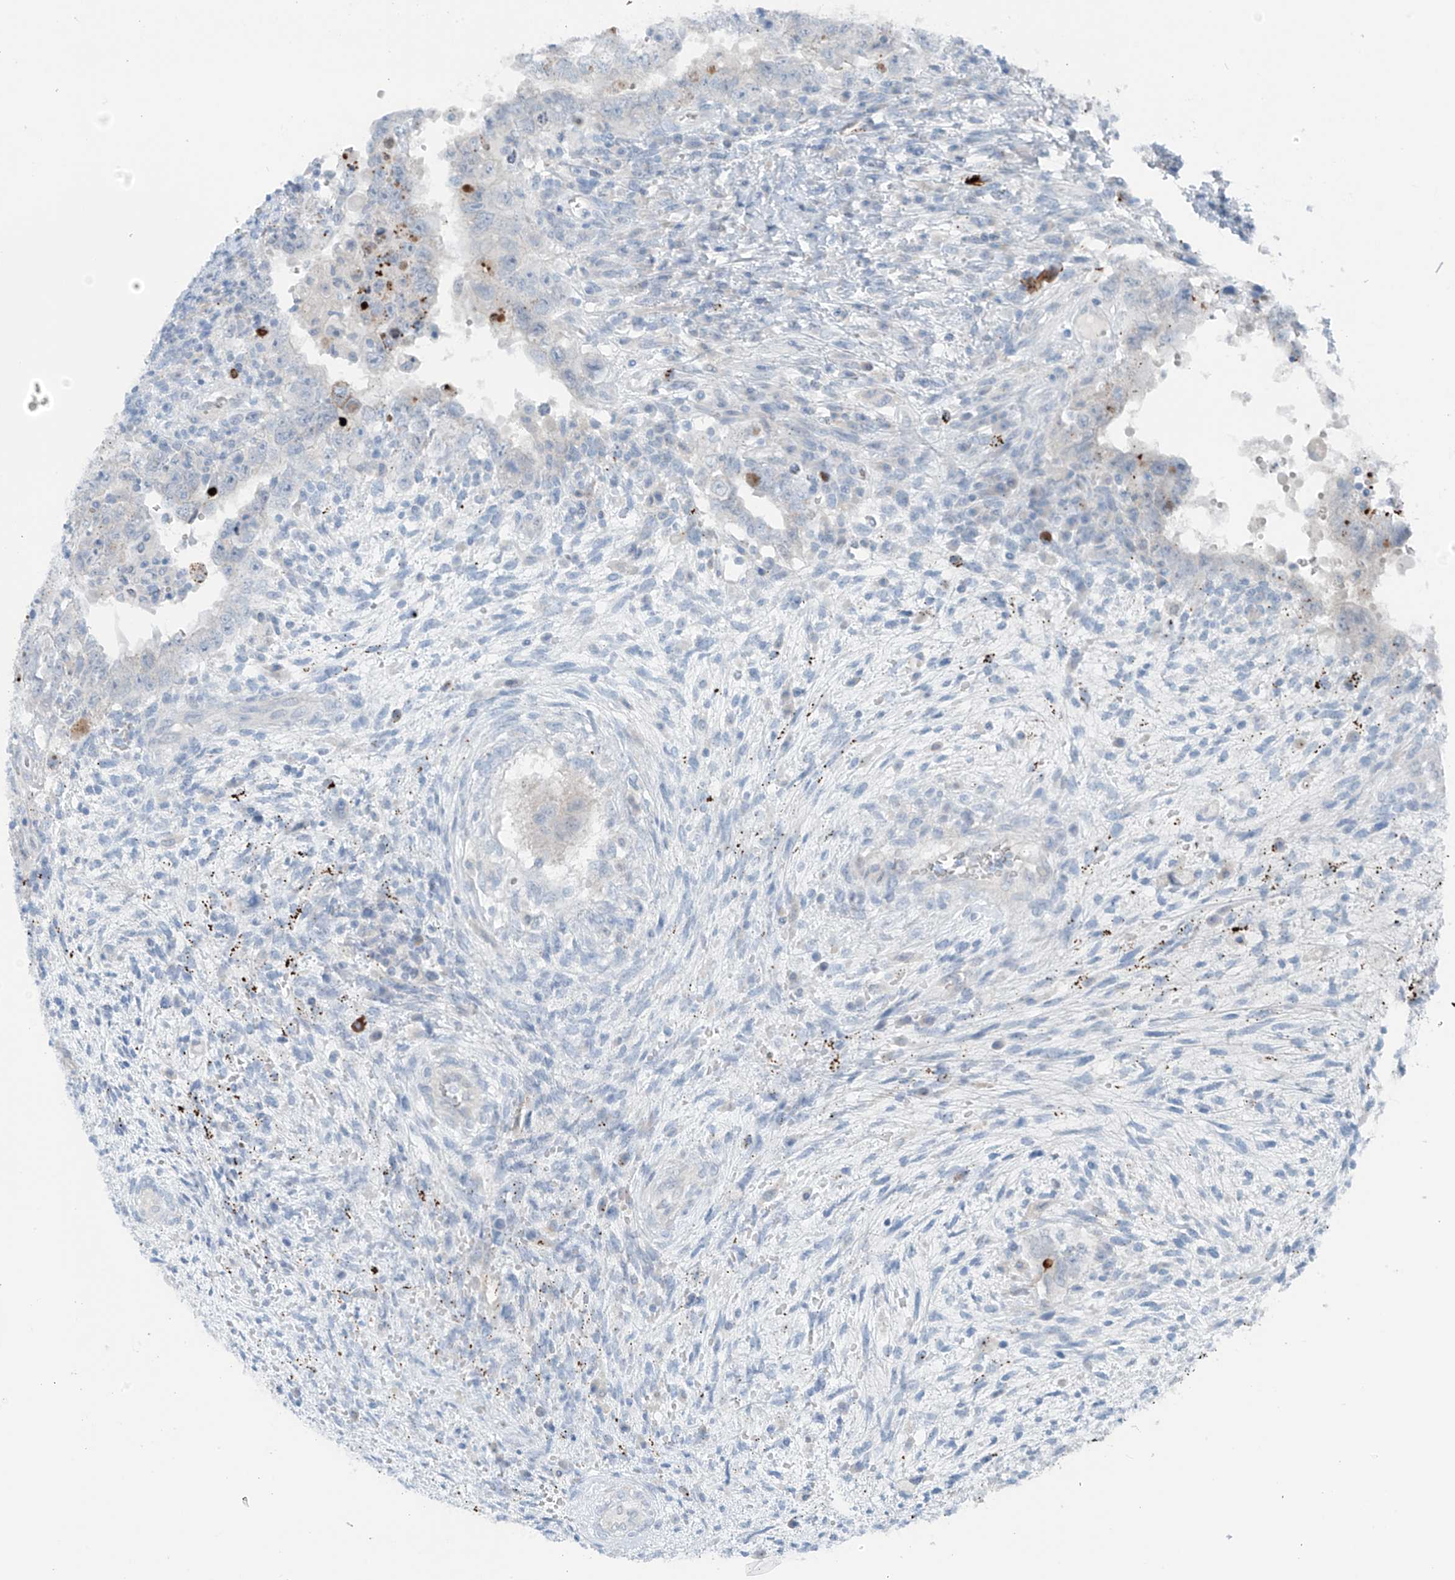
{"staining": {"intensity": "negative", "quantity": "none", "location": "none"}, "tissue": "testis cancer", "cell_type": "Tumor cells", "image_type": "cancer", "snomed": [{"axis": "morphology", "description": "Carcinoma, Embryonal, NOS"}, {"axis": "topography", "description": "Testis"}], "caption": "There is no significant expression in tumor cells of testis cancer (embryonal carcinoma).", "gene": "ZNF793", "patient": {"sex": "male", "age": 26}}